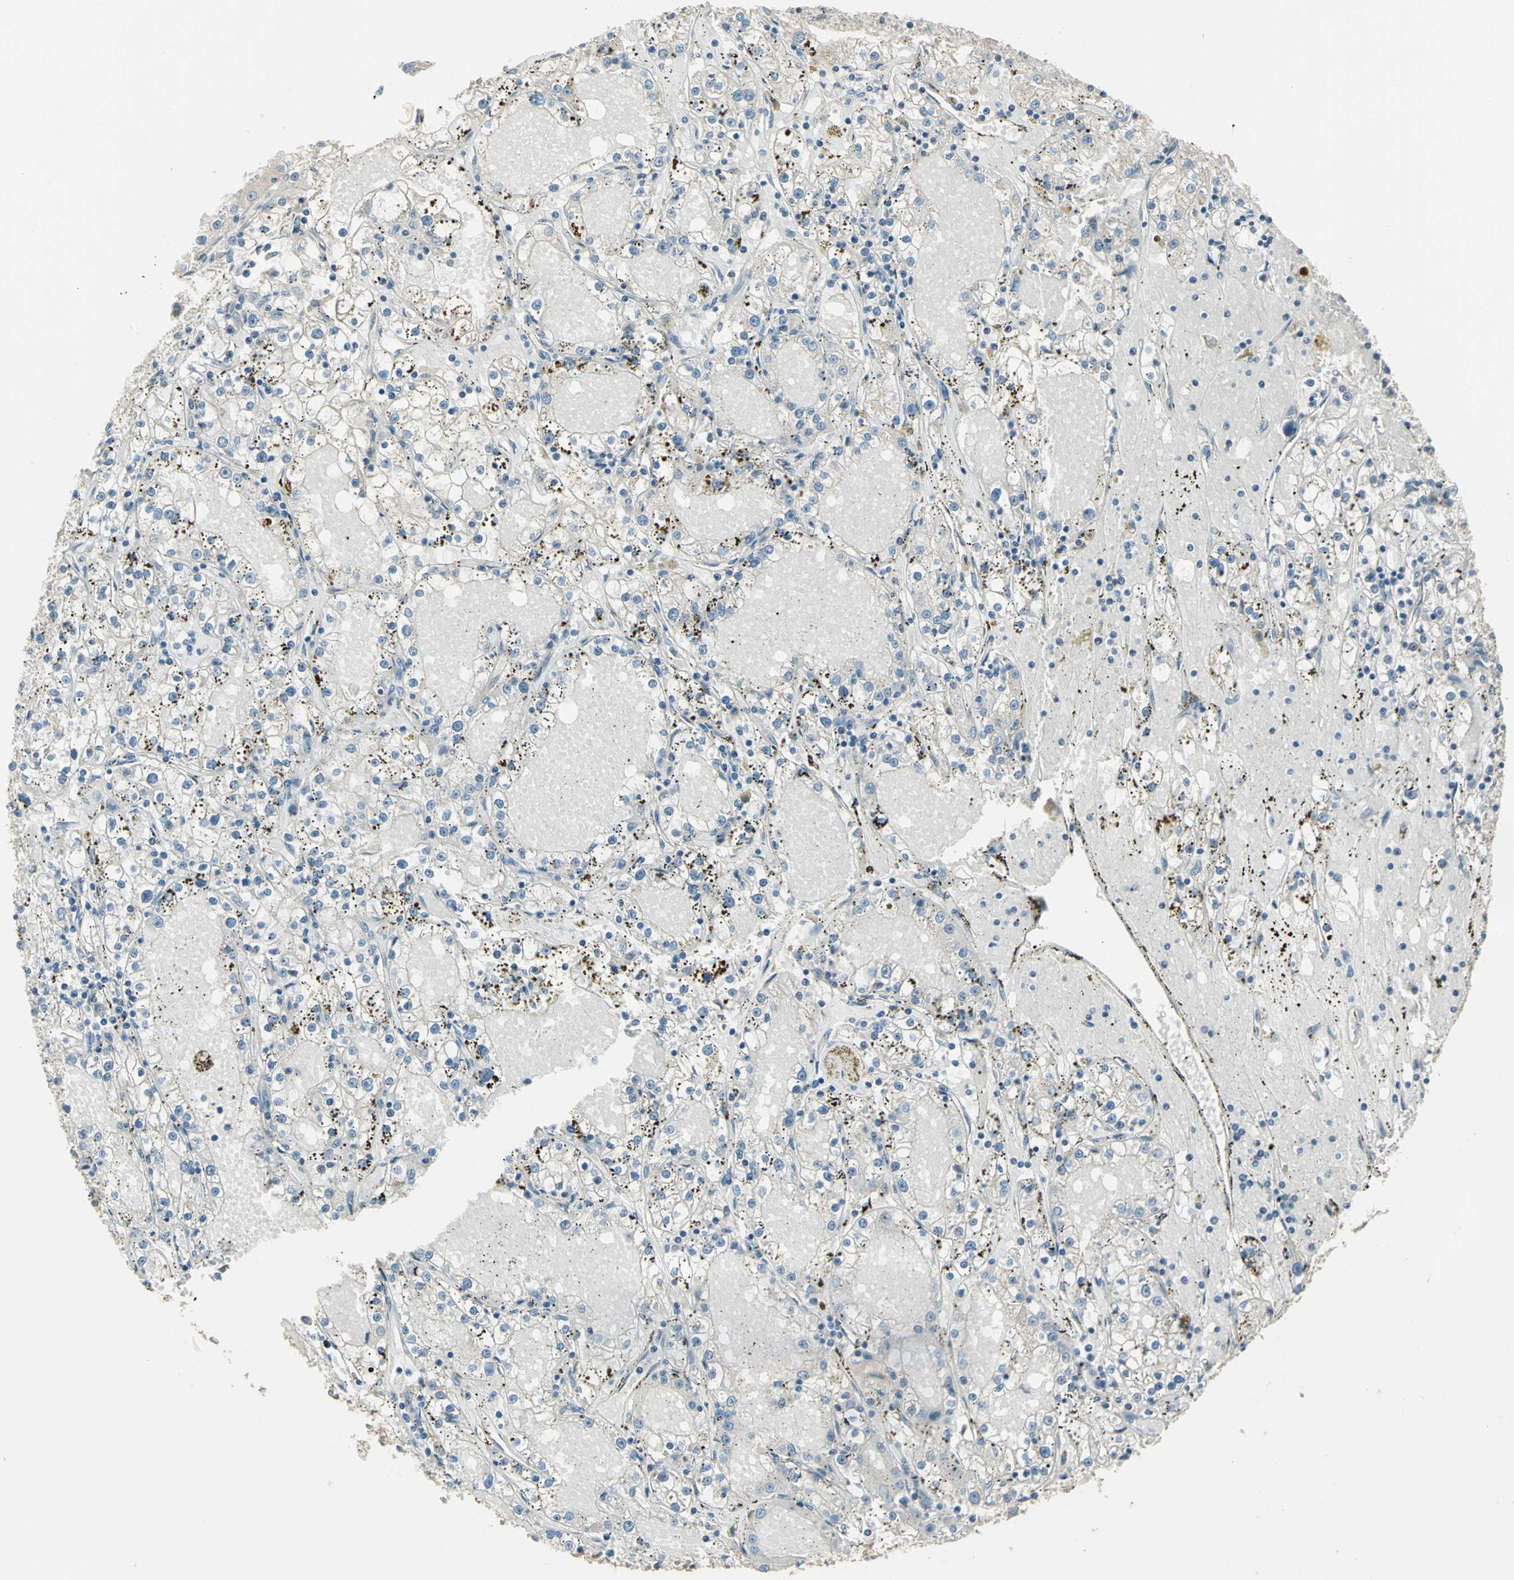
{"staining": {"intensity": "negative", "quantity": "none", "location": "none"}, "tissue": "renal cancer", "cell_type": "Tumor cells", "image_type": "cancer", "snomed": [{"axis": "morphology", "description": "Adenocarcinoma, NOS"}, {"axis": "topography", "description": "Kidney"}], "caption": "DAB immunohistochemical staining of human renal cancer (adenocarcinoma) displays no significant expression in tumor cells.", "gene": "PRKAA1", "patient": {"sex": "male", "age": 56}}